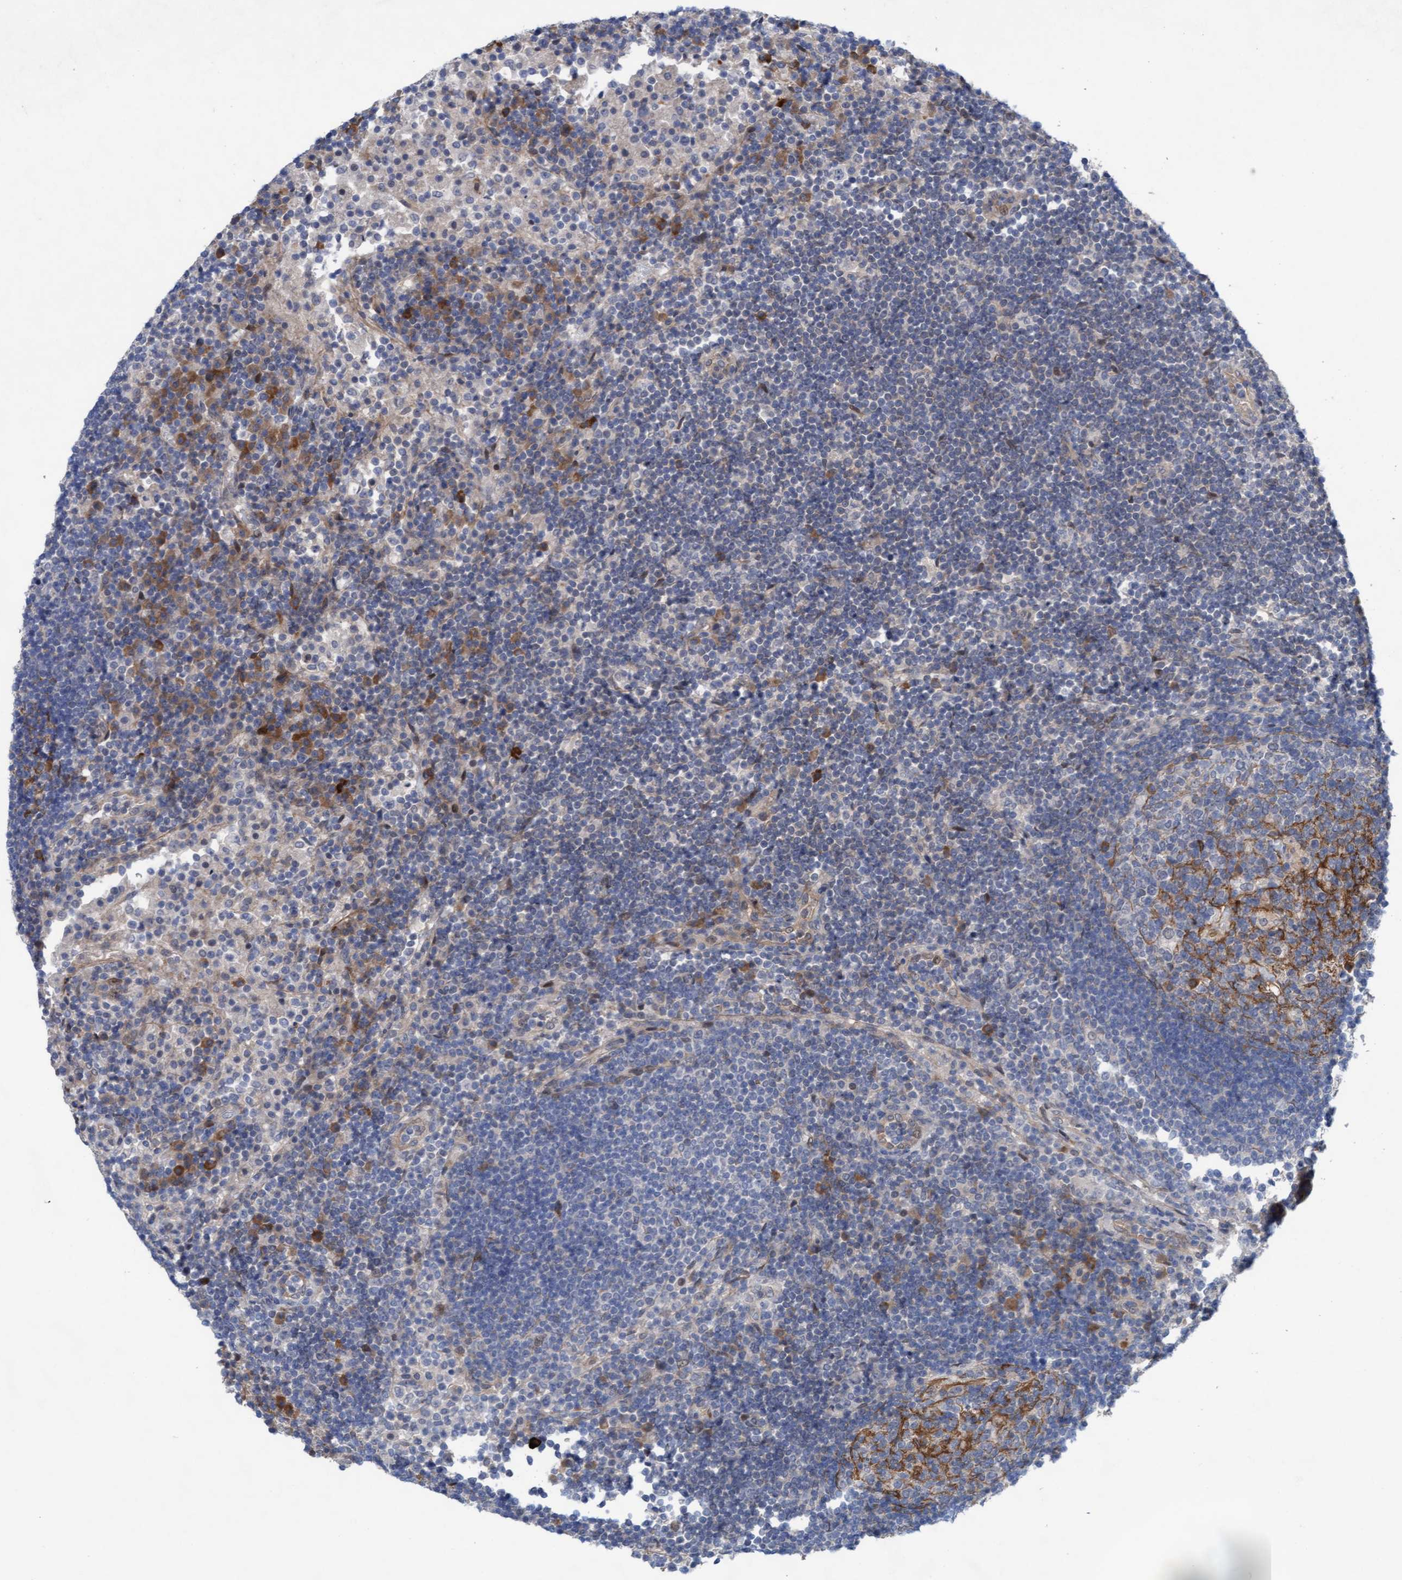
{"staining": {"intensity": "moderate", "quantity": "25%-75%", "location": "cytoplasmic/membranous"}, "tissue": "lymph node", "cell_type": "Germinal center cells", "image_type": "normal", "snomed": [{"axis": "morphology", "description": "Normal tissue, NOS"}, {"axis": "topography", "description": "Lymph node"}], "caption": "Immunohistochemistry (IHC) (DAB (3,3'-diaminobenzidine)) staining of benign human lymph node displays moderate cytoplasmic/membranous protein positivity in approximately 25%-75% of germinal center cells.", "gene": "PLCD1", "patient": {"sex": "female", "age": 53}}